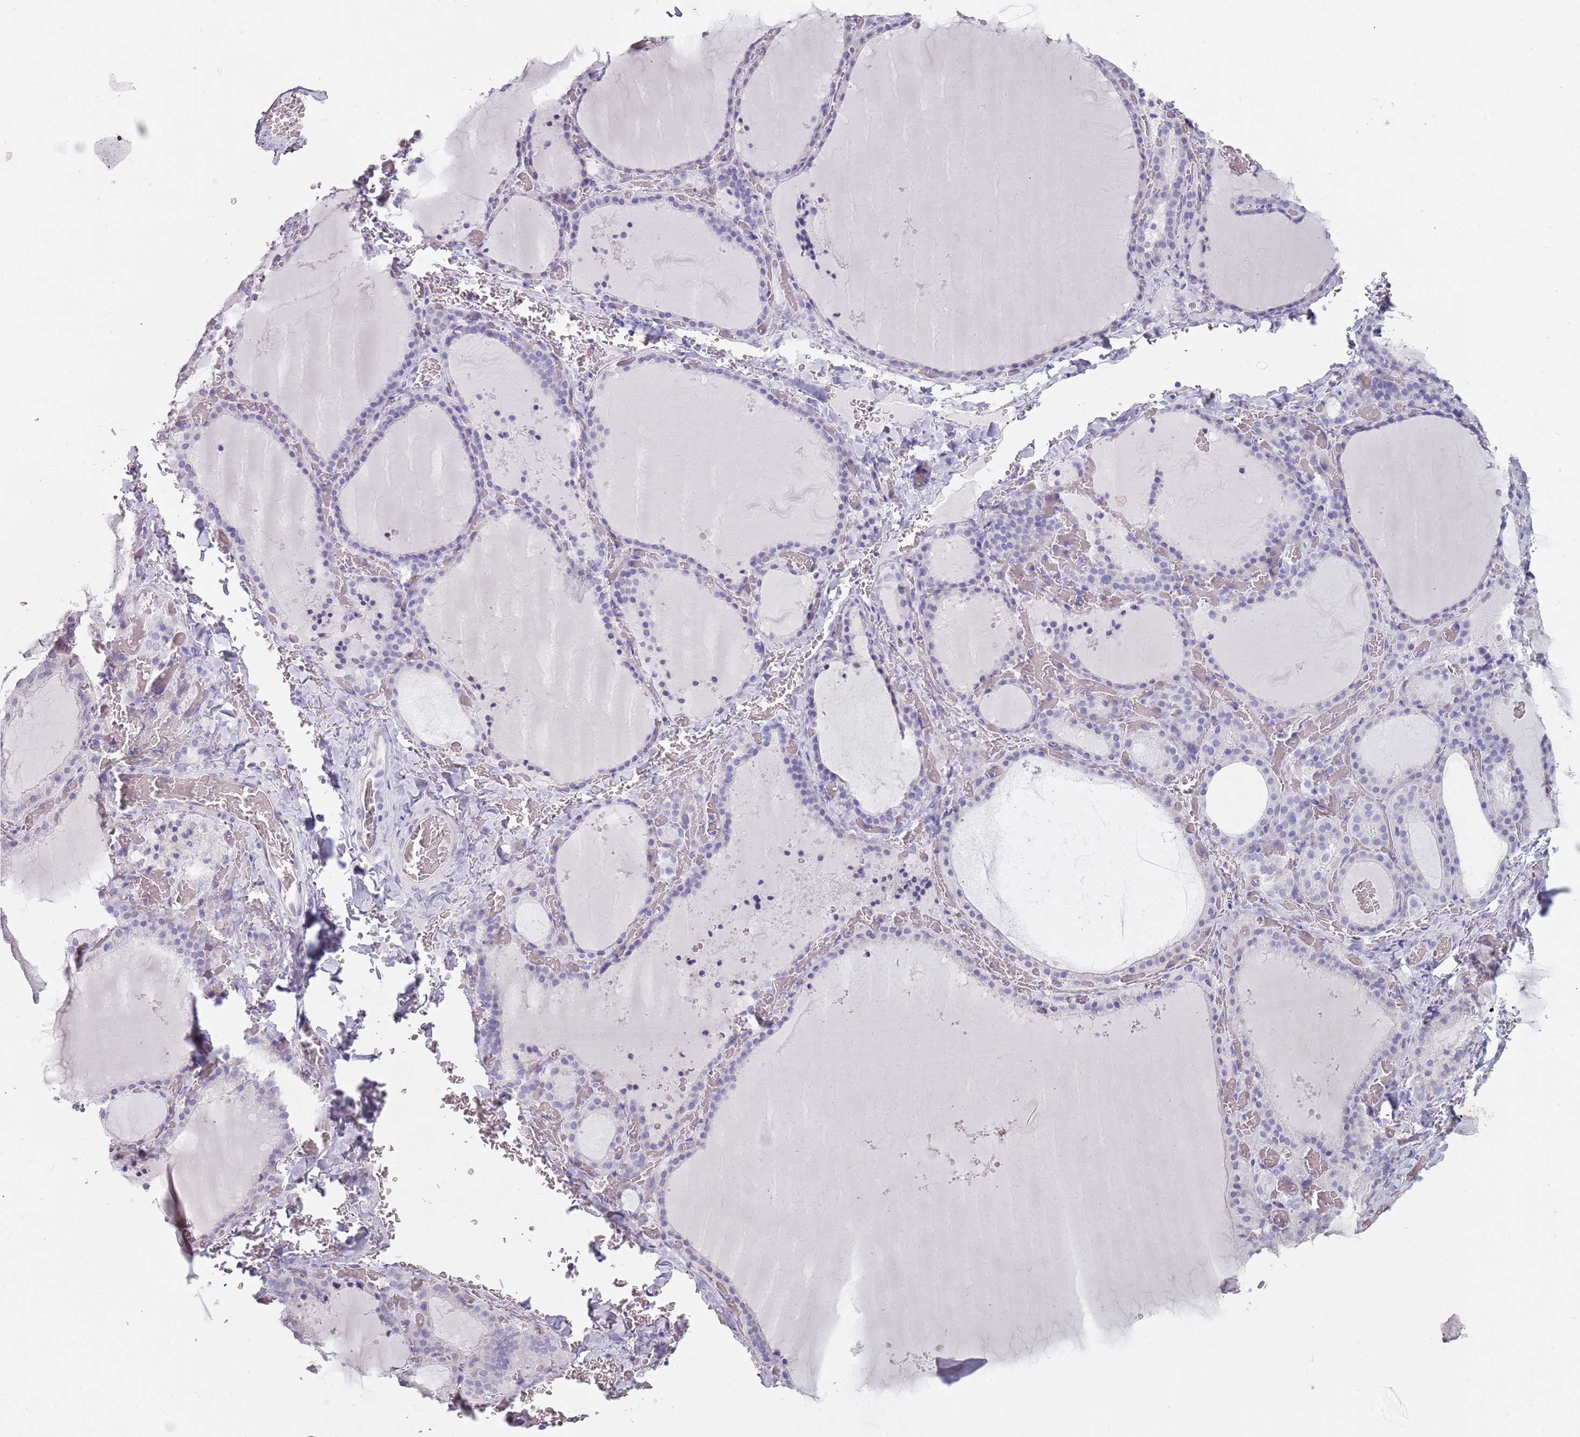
{"staining": {"intensity": "negative", "quantity": "none", "location": "none"}, "tissue": "thyroid gland", "cell_type": "Glandular cells", "image_type": "normal", "snomed": [{"axis": "morphology", "description": "Normal tissue, NOS"}, {"axis": "topography", "description": "Thyroid gland"}], "caption": "IHC histopathology image of normal thyroid gland: thyroid gland stained with DAB shows no significant protein positivity in glandular cells.", "gene": "DDX4", "patient": {"sex": "female", "age": 39}}